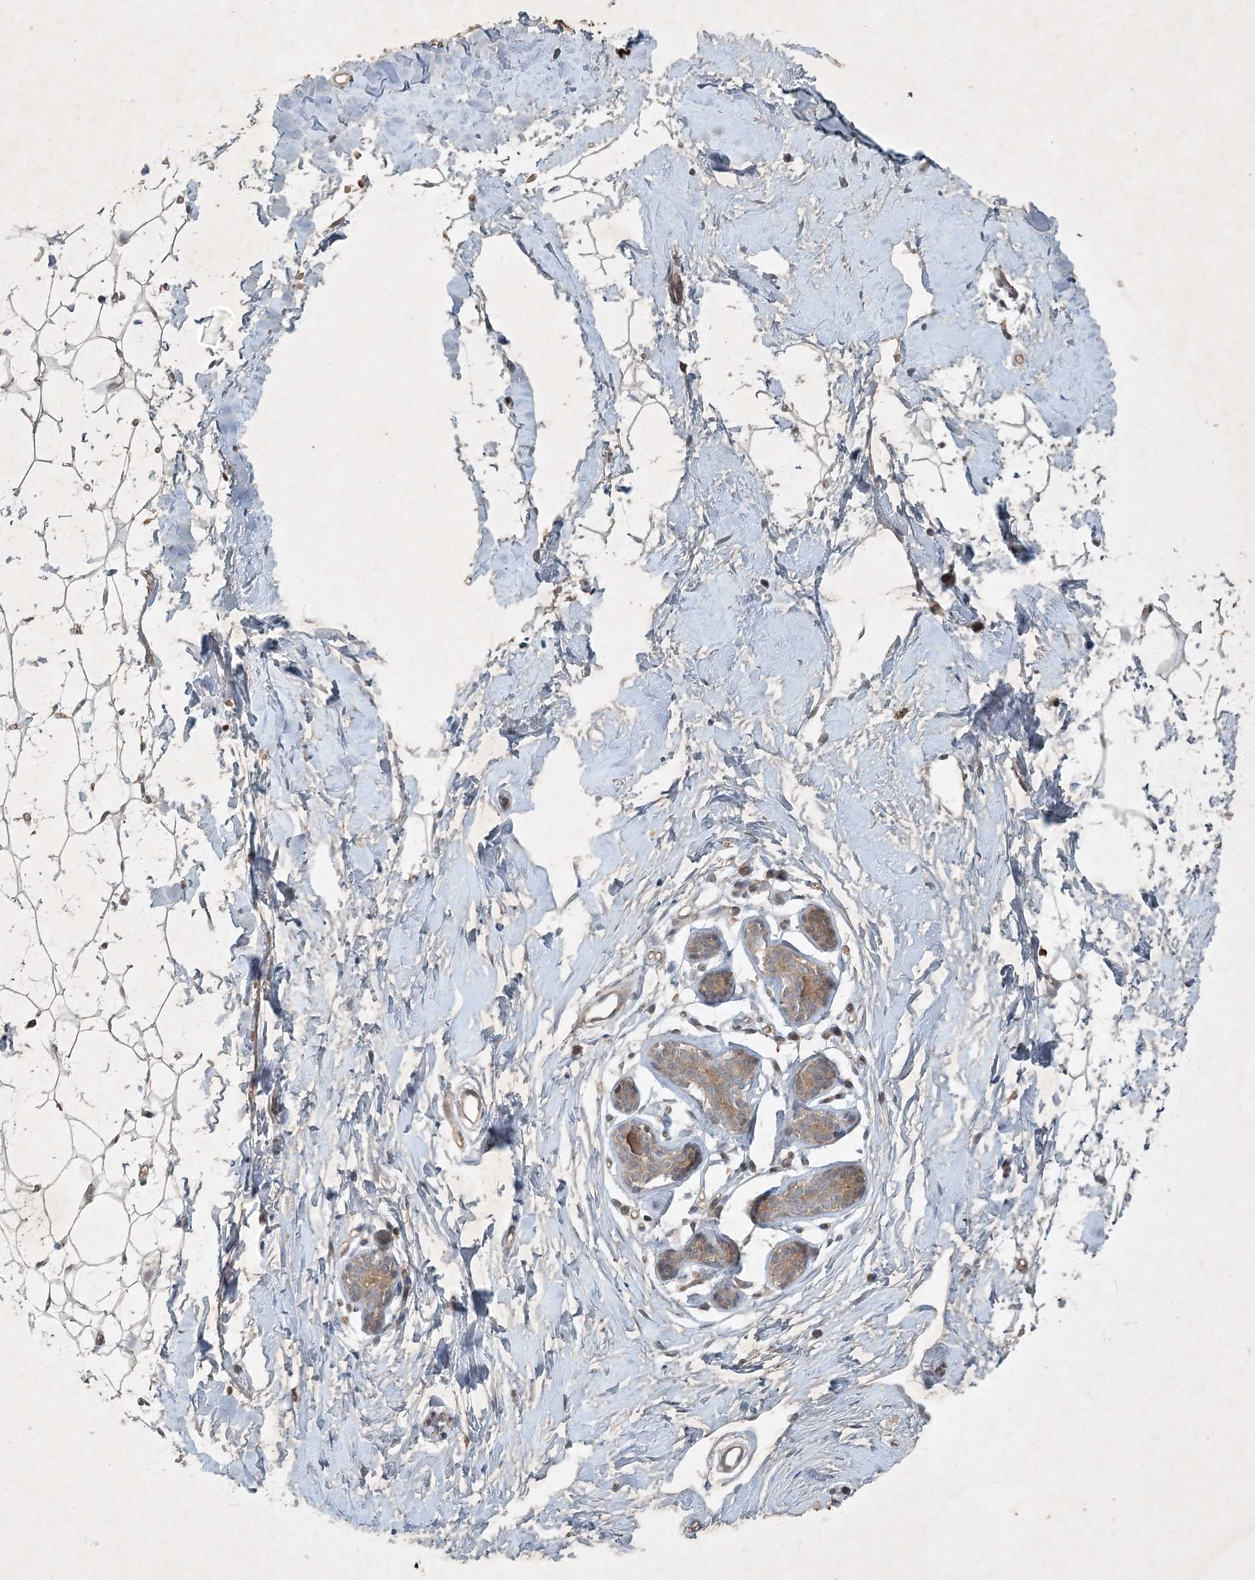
{"staining": {"intensity": "moderate", "quantity": ">75%", "location": "cytoplasmic/membranous"}, "tissue": "adipose tissue", "cell_type": "Adipocytes", "image_type": "normal", "snomed": [{"axis": "morphology", "description": "Normal tissue, NOS"}, {"axis": "topography", "description": "Breast"}], "caption": "About >75% of adipocytes in unremarkable human adipose tissue exhibit moderate cytoplasmic/membranous protein staining as visualized by brown immunohistochemical staining.", "gene": "TNFAIP6", "patient": {"sex": "female", "age": 23}}